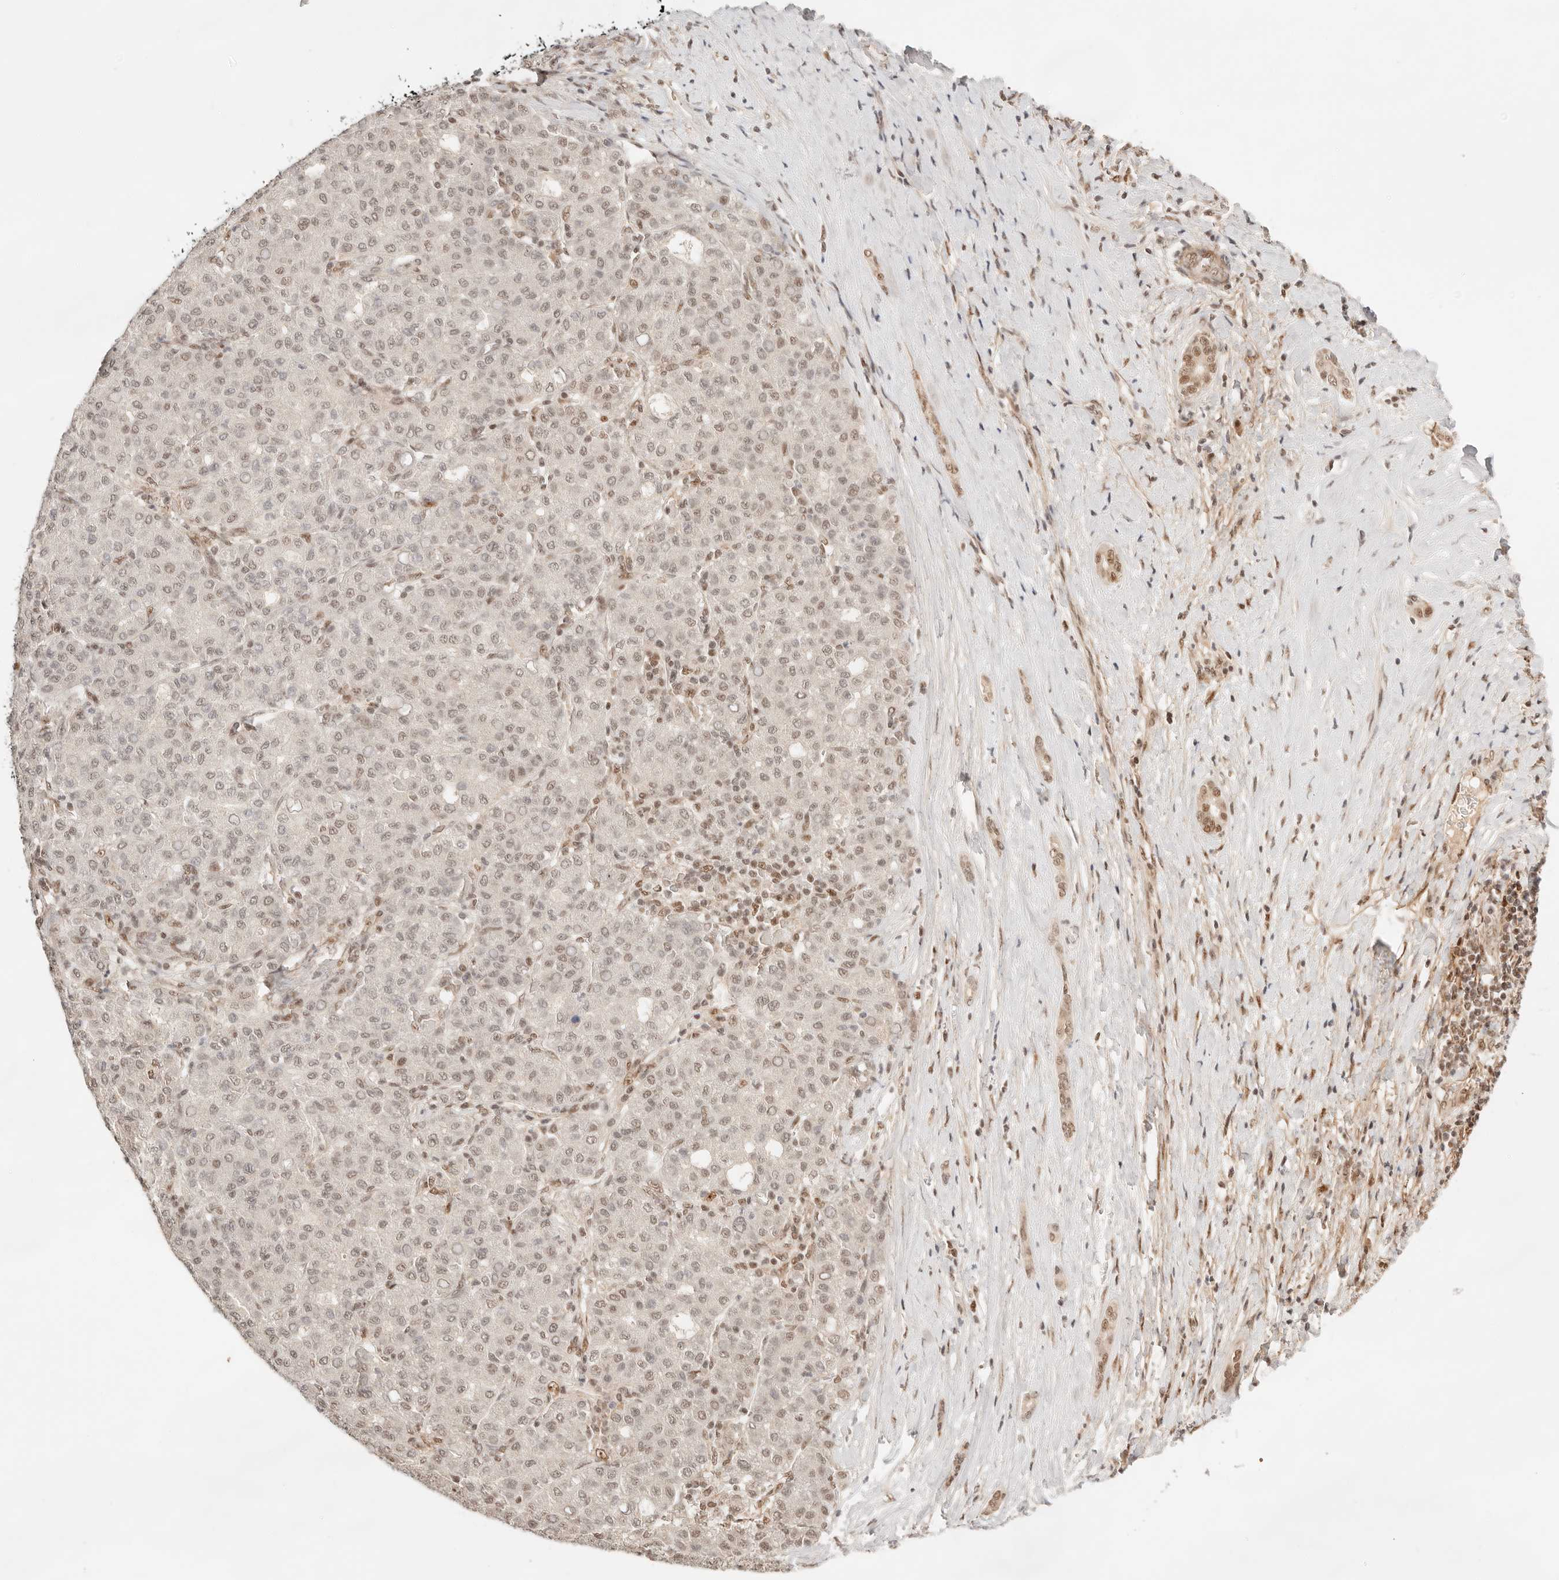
{"staining": {"intensity": "moderate", "quantity": "25%-75%", "location": "nuclear"}, "tissue": "liver cancer", "cell_type": "Tumor cells", "image_type": "cancer", "snomed": [{"axis": "morphology", "description": "Carcinoma, Hepatocellular, NOS"}, {"axis": "topography", "description": "Liver"}], "caption": "Immunohistochemical staining of hepatocellular carcinoma (liver) shows medium levels of moderate nuclear protein expression in about 25%-75% of tumor cells.", "gene": "GTF2E2", "patient": {"sex": "male", "age": 65}}